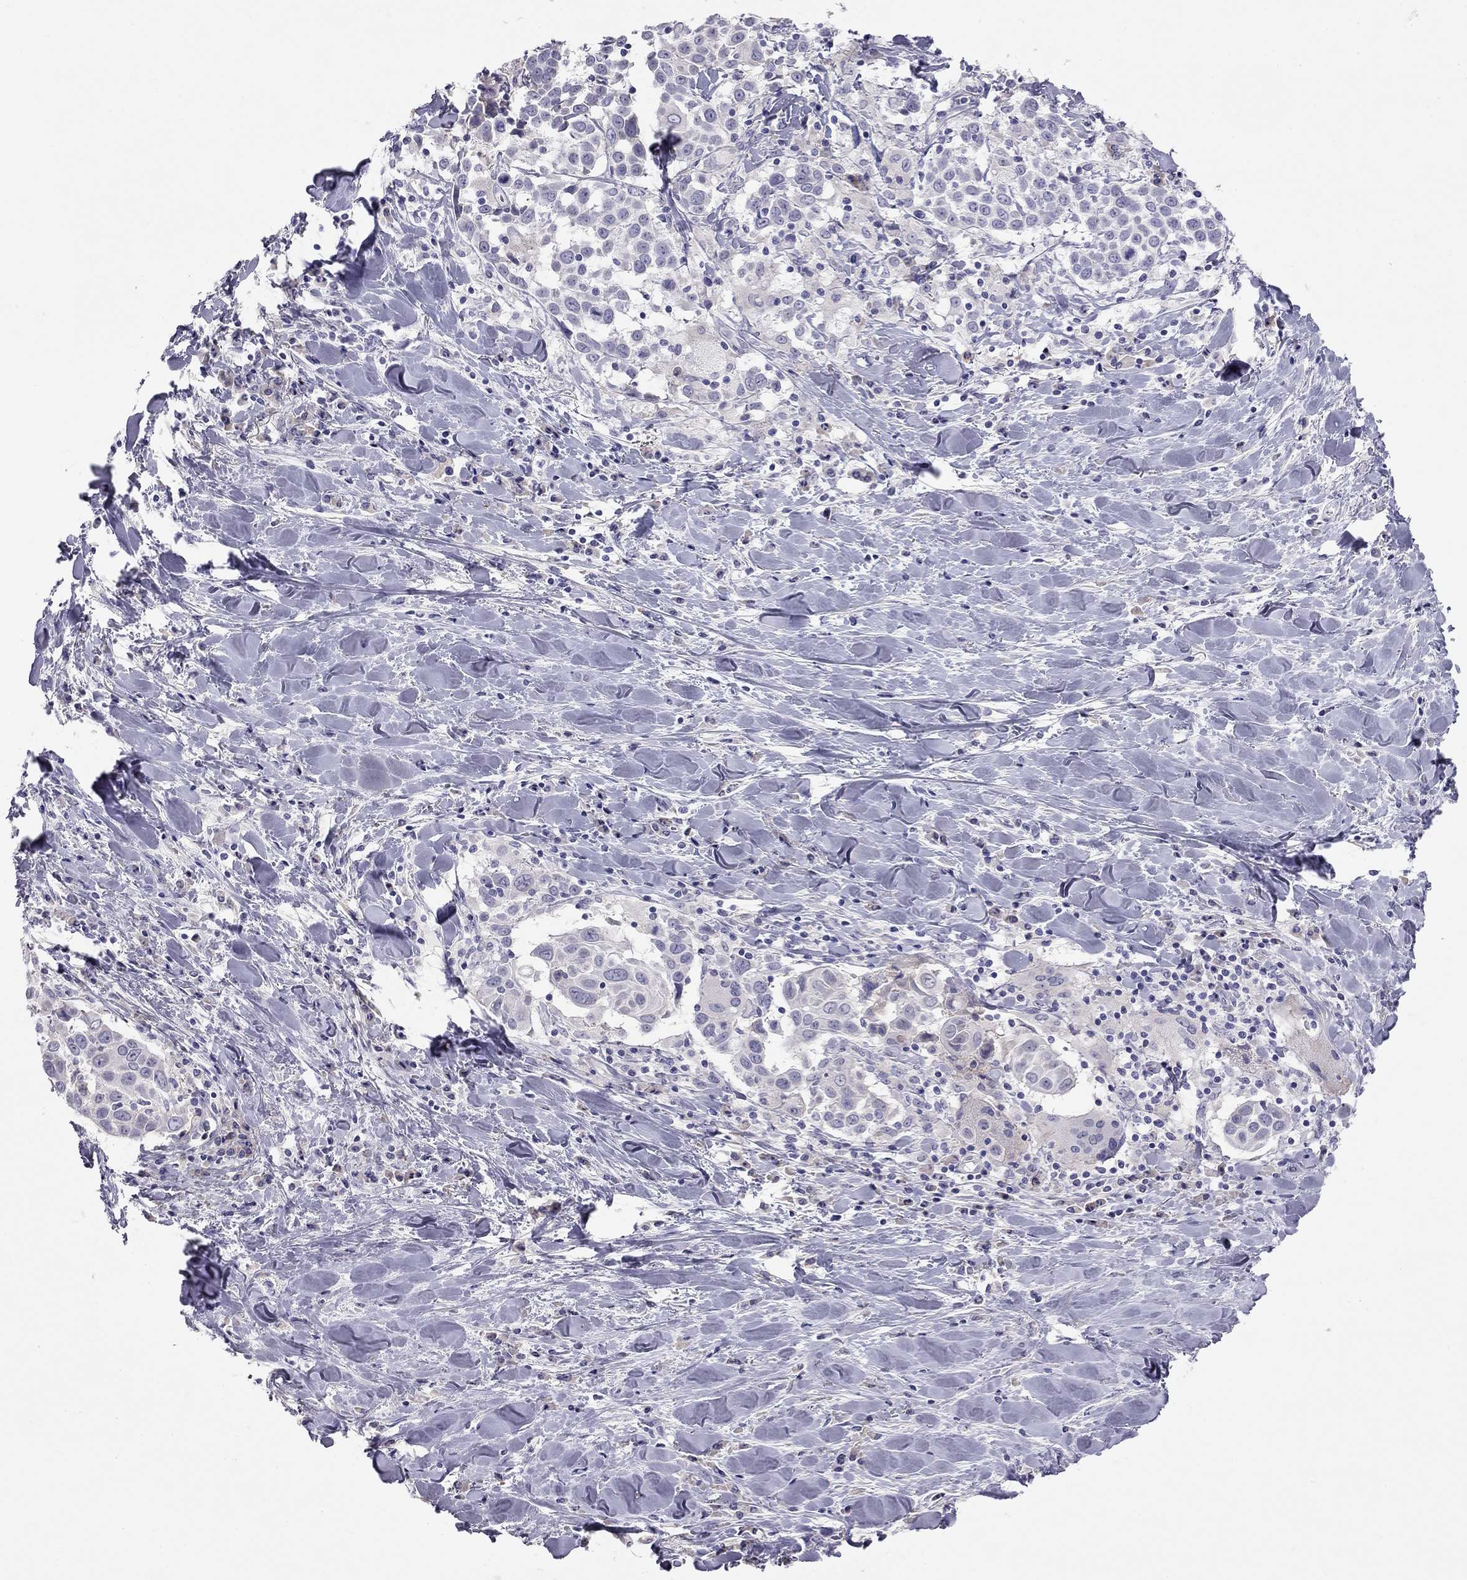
{"staining": {"intensity": "negative", "quantity": "none", "location": "none"}, "tissue": "lung cancer", "cell_type": "Tumor cells", "image_type": "cancer", "snomed": [{"axis": "morphology", "description": "Squamous cell carcinoma, NOS"}, {"axis": "topography", "description": "Lung"}], "caption": "Immunohistochemistry micrograph of neoplastic tissue: human squamous cell carcinoma (lung) stained with DAB demonstrates no significant protein staining in tumor cells.", "gene": "RHD", "patient": {"sex": "male", "age": 57}}